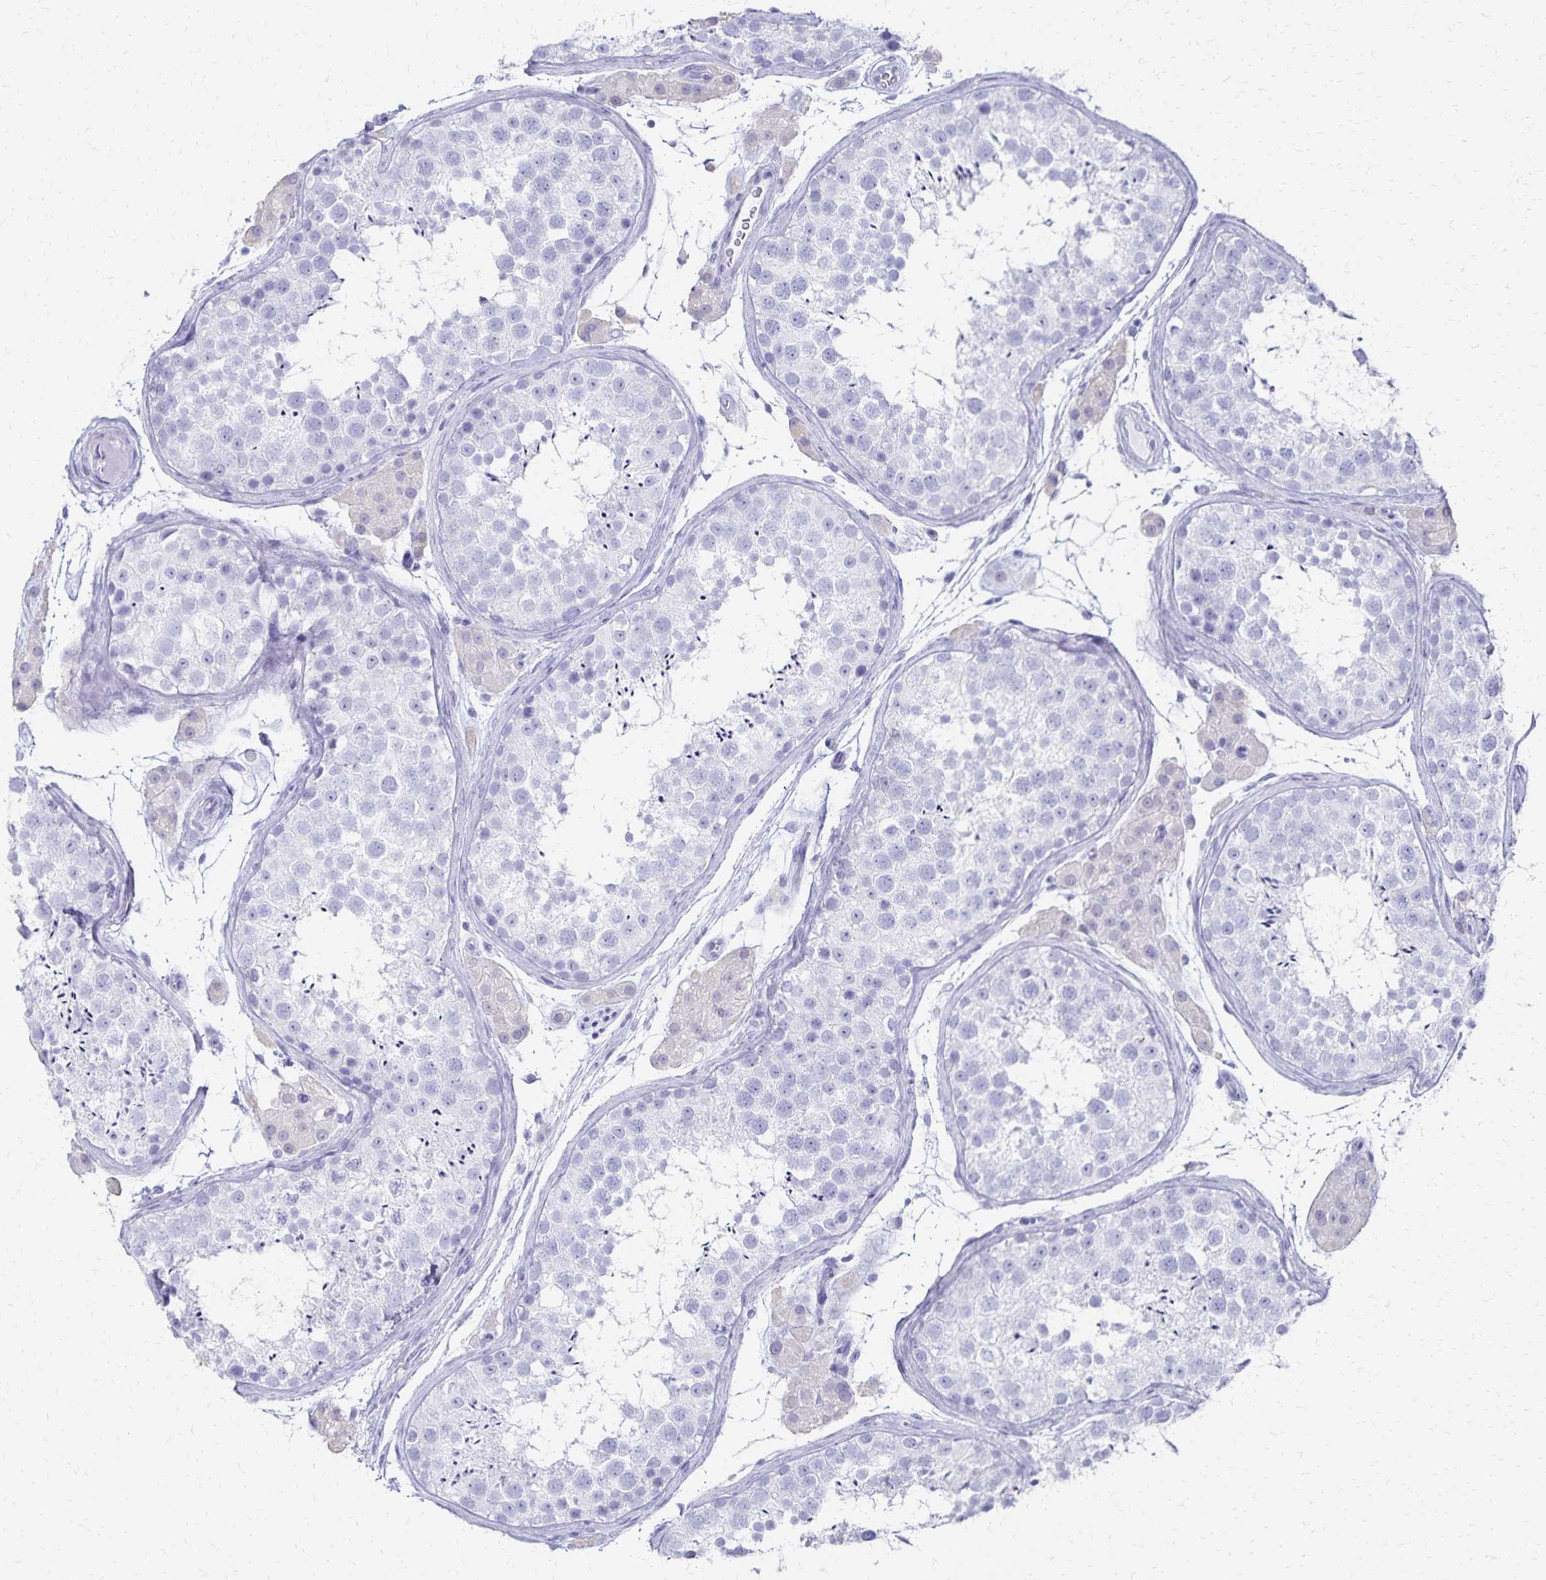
{"staining": {"intensity": "negative", "quantity": "none", "location": "none"}, "tissue": "testis", "cell_type": "Cells in seminiferous ducts", "image_type": "normal", "snomed": [{"axis": "morphology", "description": "Normal tissue, NOS"}, {"axis": "topography", "description": "Testis"}], "caption": "The micrograph reveals no significant staining in cells in seminiferous ducts of testis.", "gene": "GIP", "patient": {"sex": "male", "age": 41}}